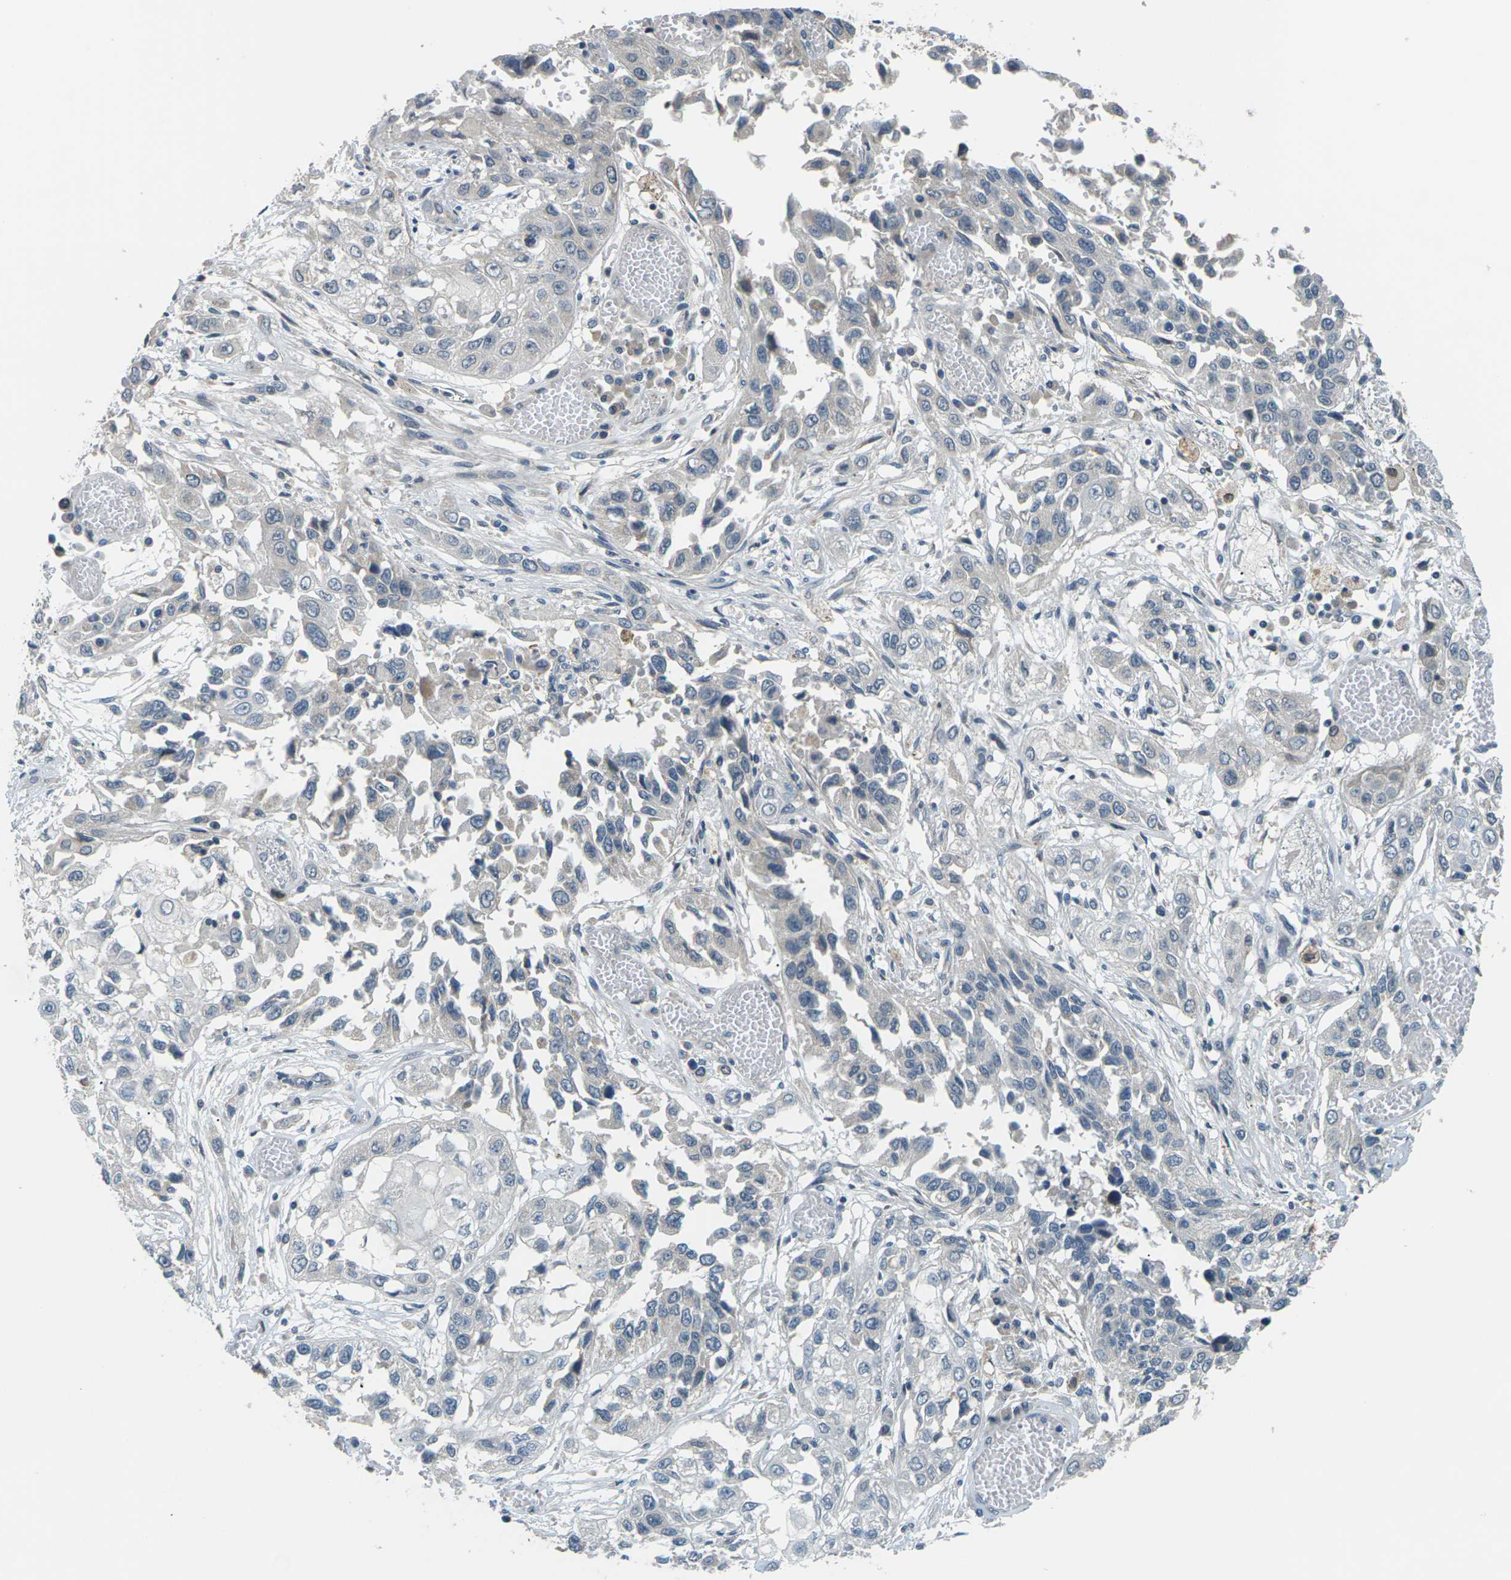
{"staining": {"intensity": "negative", "quantity": "none", "location": "none"}, "tissue": "lung cancer", "cell_type": "Tumor cells", "image_type": "cancer", "snomed": [{"axis": "morphology", "description": "Squamous cell carcinoma, NOS"}, {"axis": "topography", "description": "Lung"}], "caption": "This is an immunohistochemistry histopathology image of human lung cancer (squamous cell carcinoma). There is no staining in tumor cells.", "gene": "SLC13A3", "patient": {"sex": "male", "age": 71}}